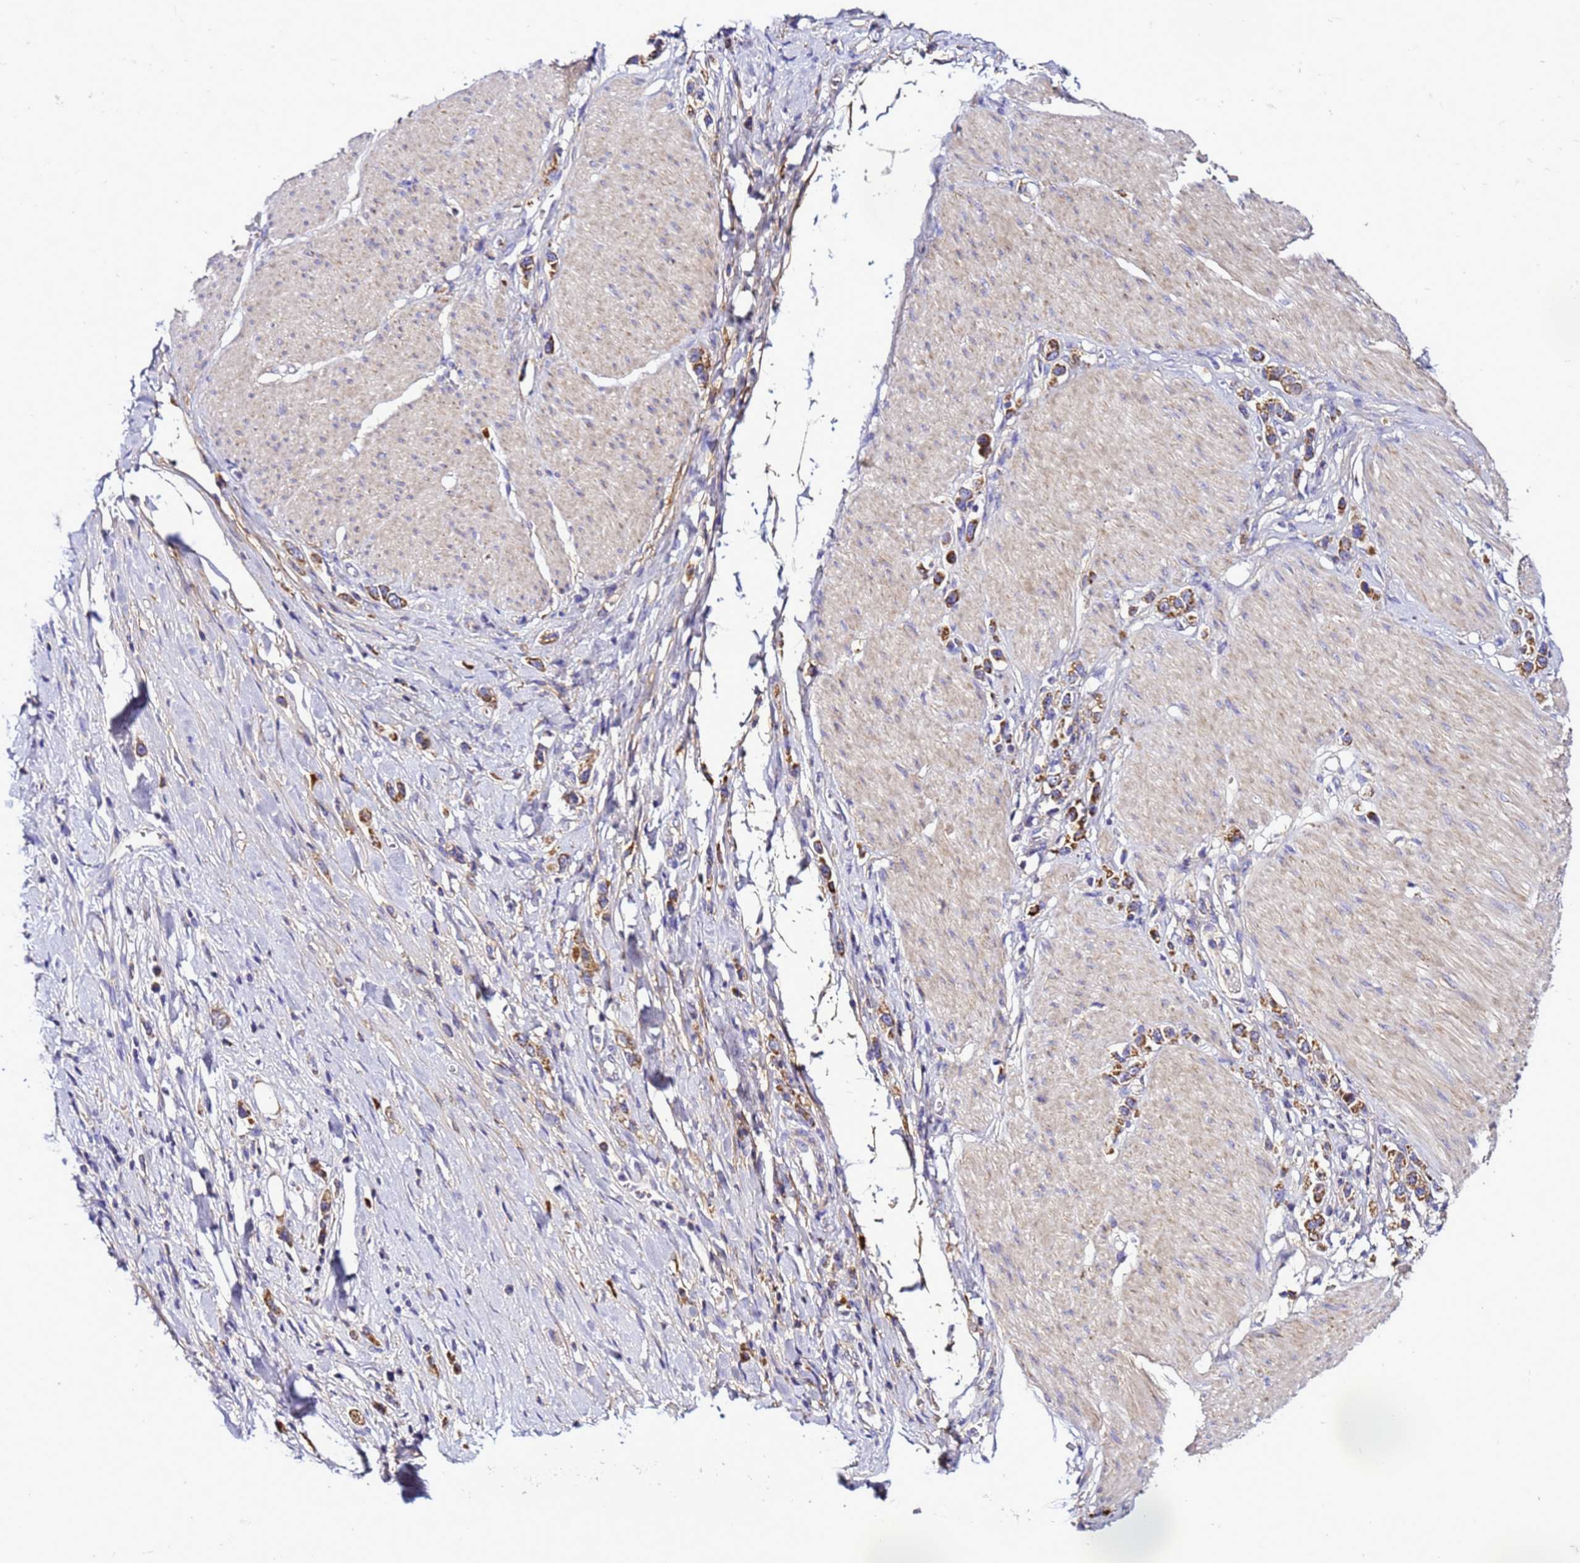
{"staining": {"intensity": "moderate", "quantity": ">75%", "location": "cytoplasmic/membranous"}, "tissue": "stomach cancer", "cell_type": "Tumor cells", "image_type": "cancer", "snomed": [{"axis": "morphology", "description": "Adenocarcinoma, NOS"}, {"axis": "topography", "description": "Stomach"}], "caption": "There is medium levels of moderate cytoplasmic/membranous expression in tumor cells of adenocarcinoma (stomach), as demonstrated by immunohistochemical staining (brown color).", "gene": "HIGD2A", "patient": {"sex": "female", "age": 65}}